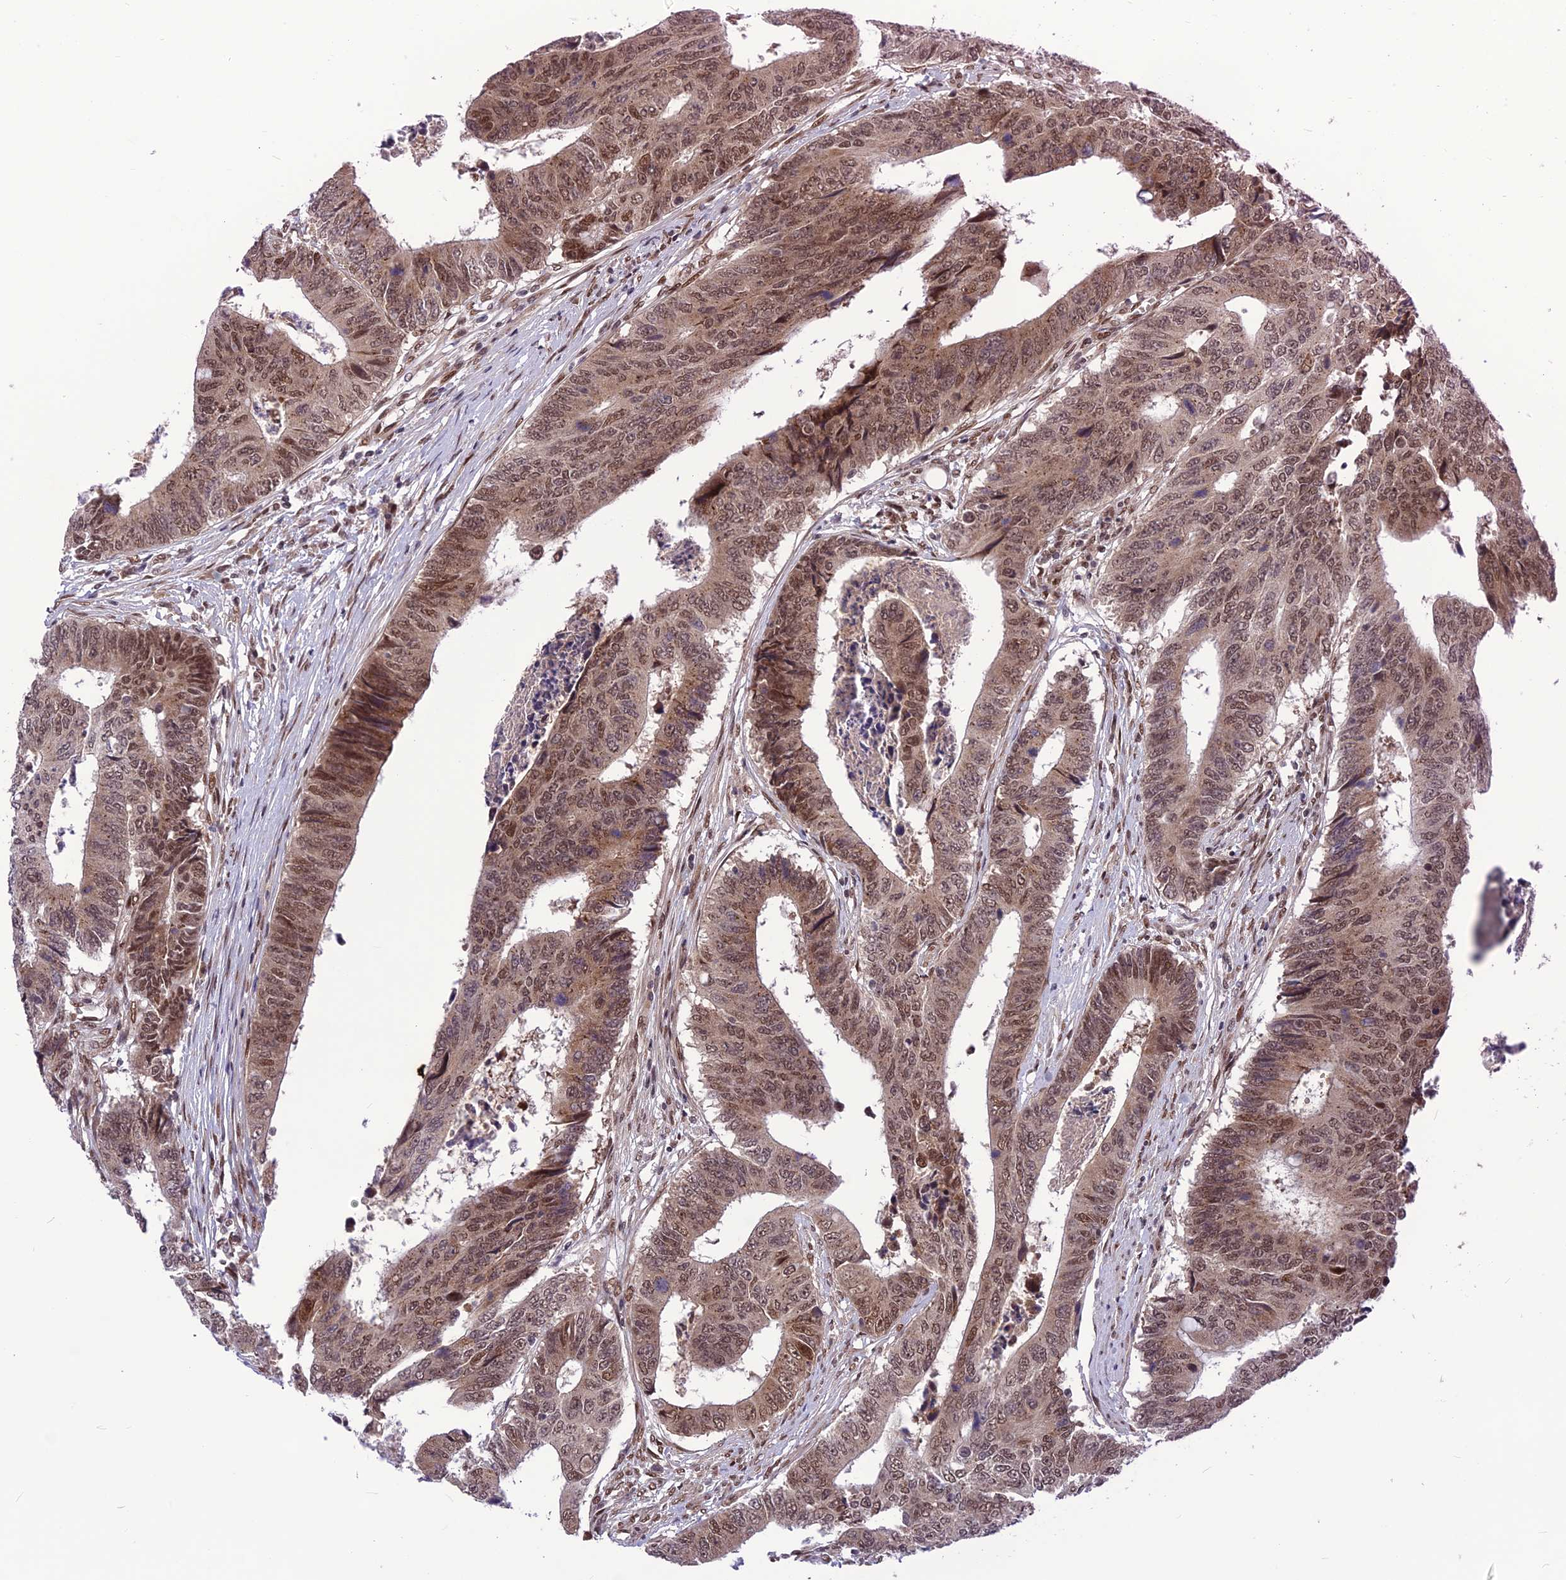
{"staining": {"intensity": "moderate", "quantity": ">75%", "location": "cytoplasmic/membranous,nuclear"}, "tissue": "colorectal cancer", "cell_type": "Tumor cells", "image_type": "cancer", "snomed": [{"axis": "morphology", "description": "Adenocarcinoma, NOS"}, {"axis": "topography", "description": "Rectum"}], "caption": "The immunohistochemical stain labels moderate cytoplasmic/membranous and nuclear staining in tumor cells of colorectal adenocarcinoma tissue.", "gene": "RTRAF", "patient": {"sex": "male", "age": 84}}